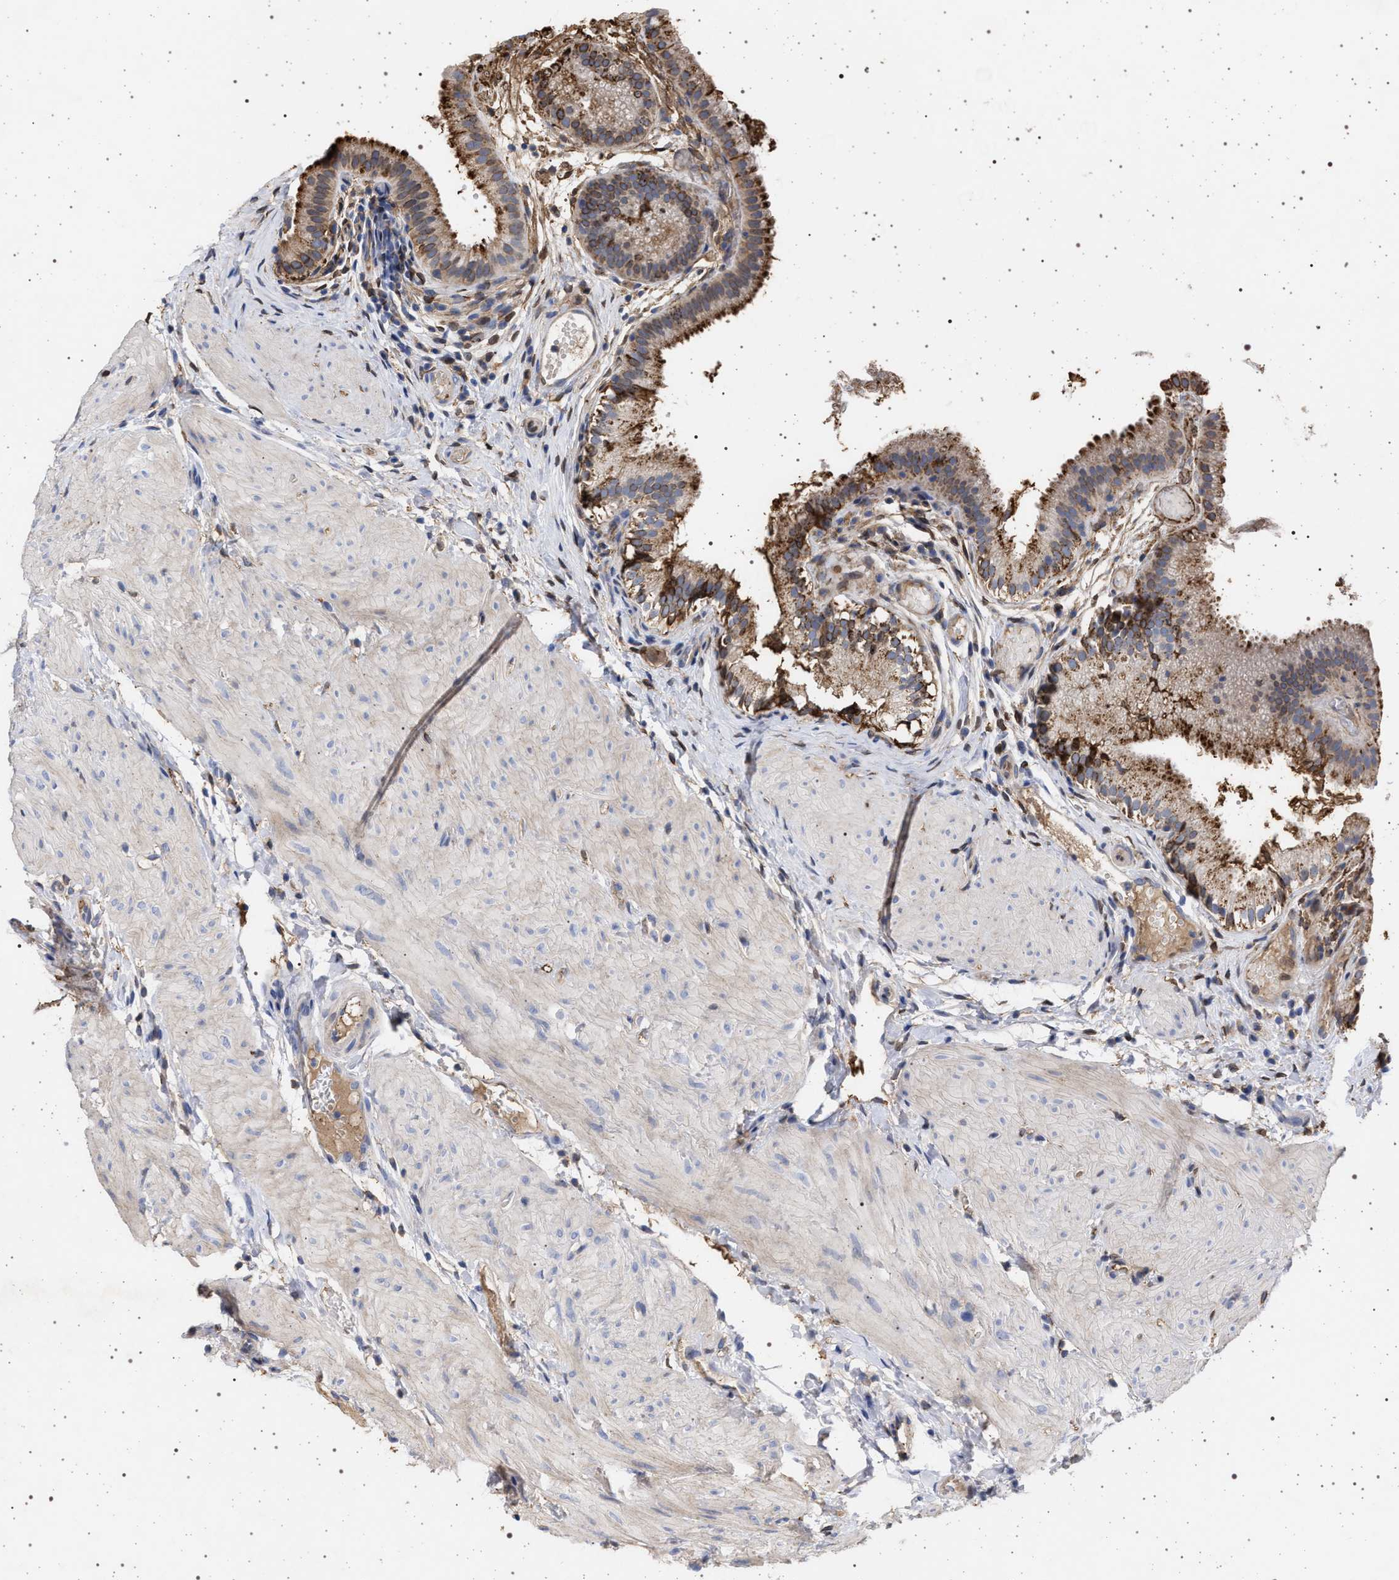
{"staining": {"intensity": "moderate", "quantity": ">75%", "location": "cytoplasmic/membranous"}, "tissue": "gallbladder", "cell_type": "Glandular cells", "image_type": "normal", "snomed": [{"axis": "morphology", "description": "Normal tissue, NOS"}, {"axis": "topography", "description": "Gallbladder"}], "caption": "Glandular cells reveal medium levels of moderate cytoplasmic/membranous staining in about >75% of cells in normal gallbladder.", "gene": "PLG", "patient": {"sex": "female", "age": 26}}